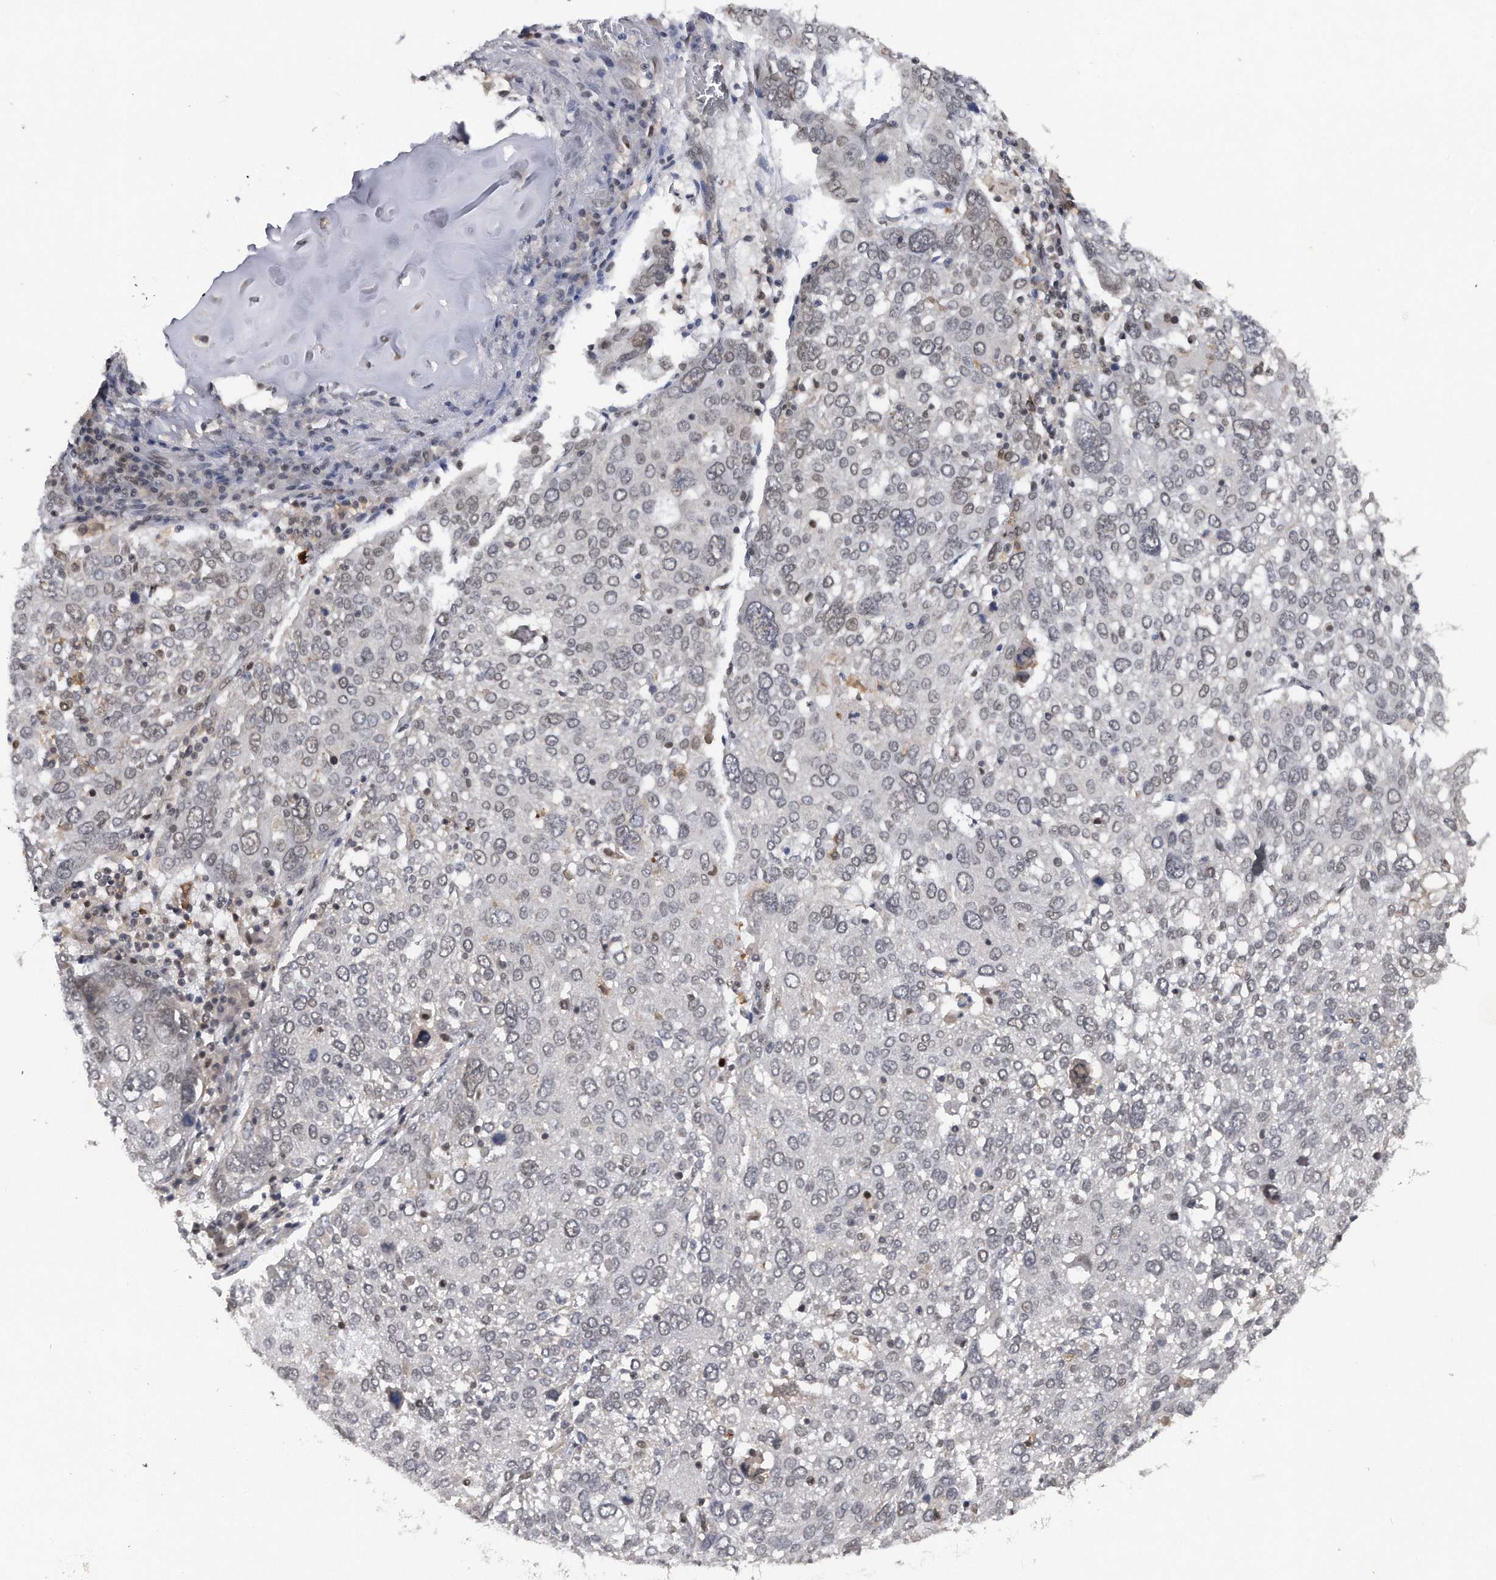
{"staining": {"intensity": "weak", "quantity": "<25%", "location": "nuclear"}, "tissue": "lung cancer", "cell_type": "Tumor cells", "image_type": "cancer", "snomed": [{"axis": "morphology", "description": "Squamous cell carcinoma, NOS"}, {"axis": "topography", "description": "Lung"}], "caption": "Immunohistochemical staining of lung cancer shows no significant positivity in tumor cells.", "gene": "VIRMA", "patient": {"sex": "male", "age": 65}}